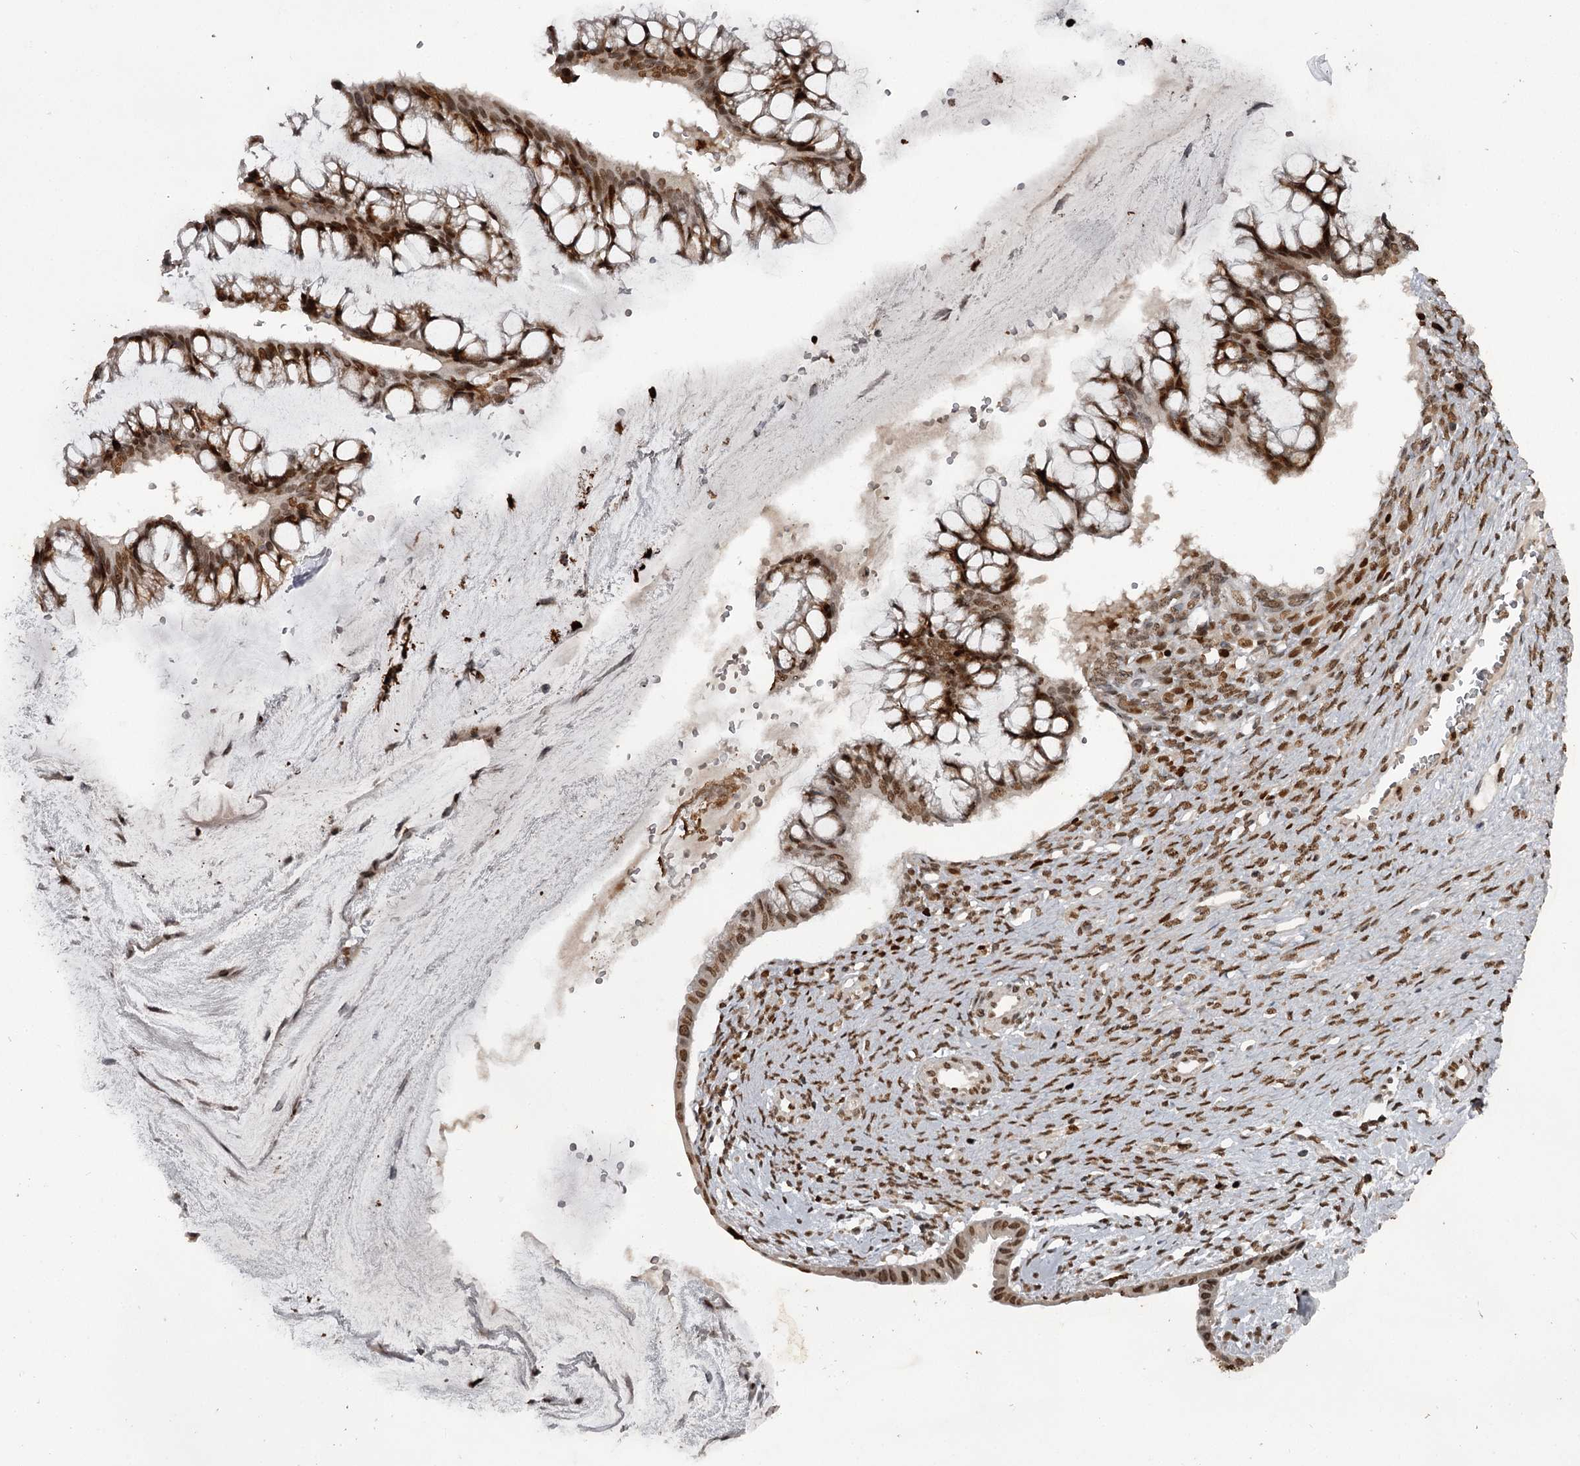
{"staining": {"intensity": "strong", "quantity": ">75%", "location": "cytoplasmic/membranous,nuclear"}, "tissue": "ovarian cancer", "cell_type": "Tumor cells", "image_type": "cancer", "snomed": [{"axis": "morphology", "description": "Cystadenocarcinoma, mucinous, NOS"}, {"axis": "topography", "description": "Ovary"}], "caption": "Protein analysis of ovarian cancer (mucinous cystadenocarcinoma) tissue exhibits strong cytoplasmic/membranous and nuclear positivity in about >75% of tumor cells.", "gene": "THYN1", "patient": {"sex": "female", "age": 73}}